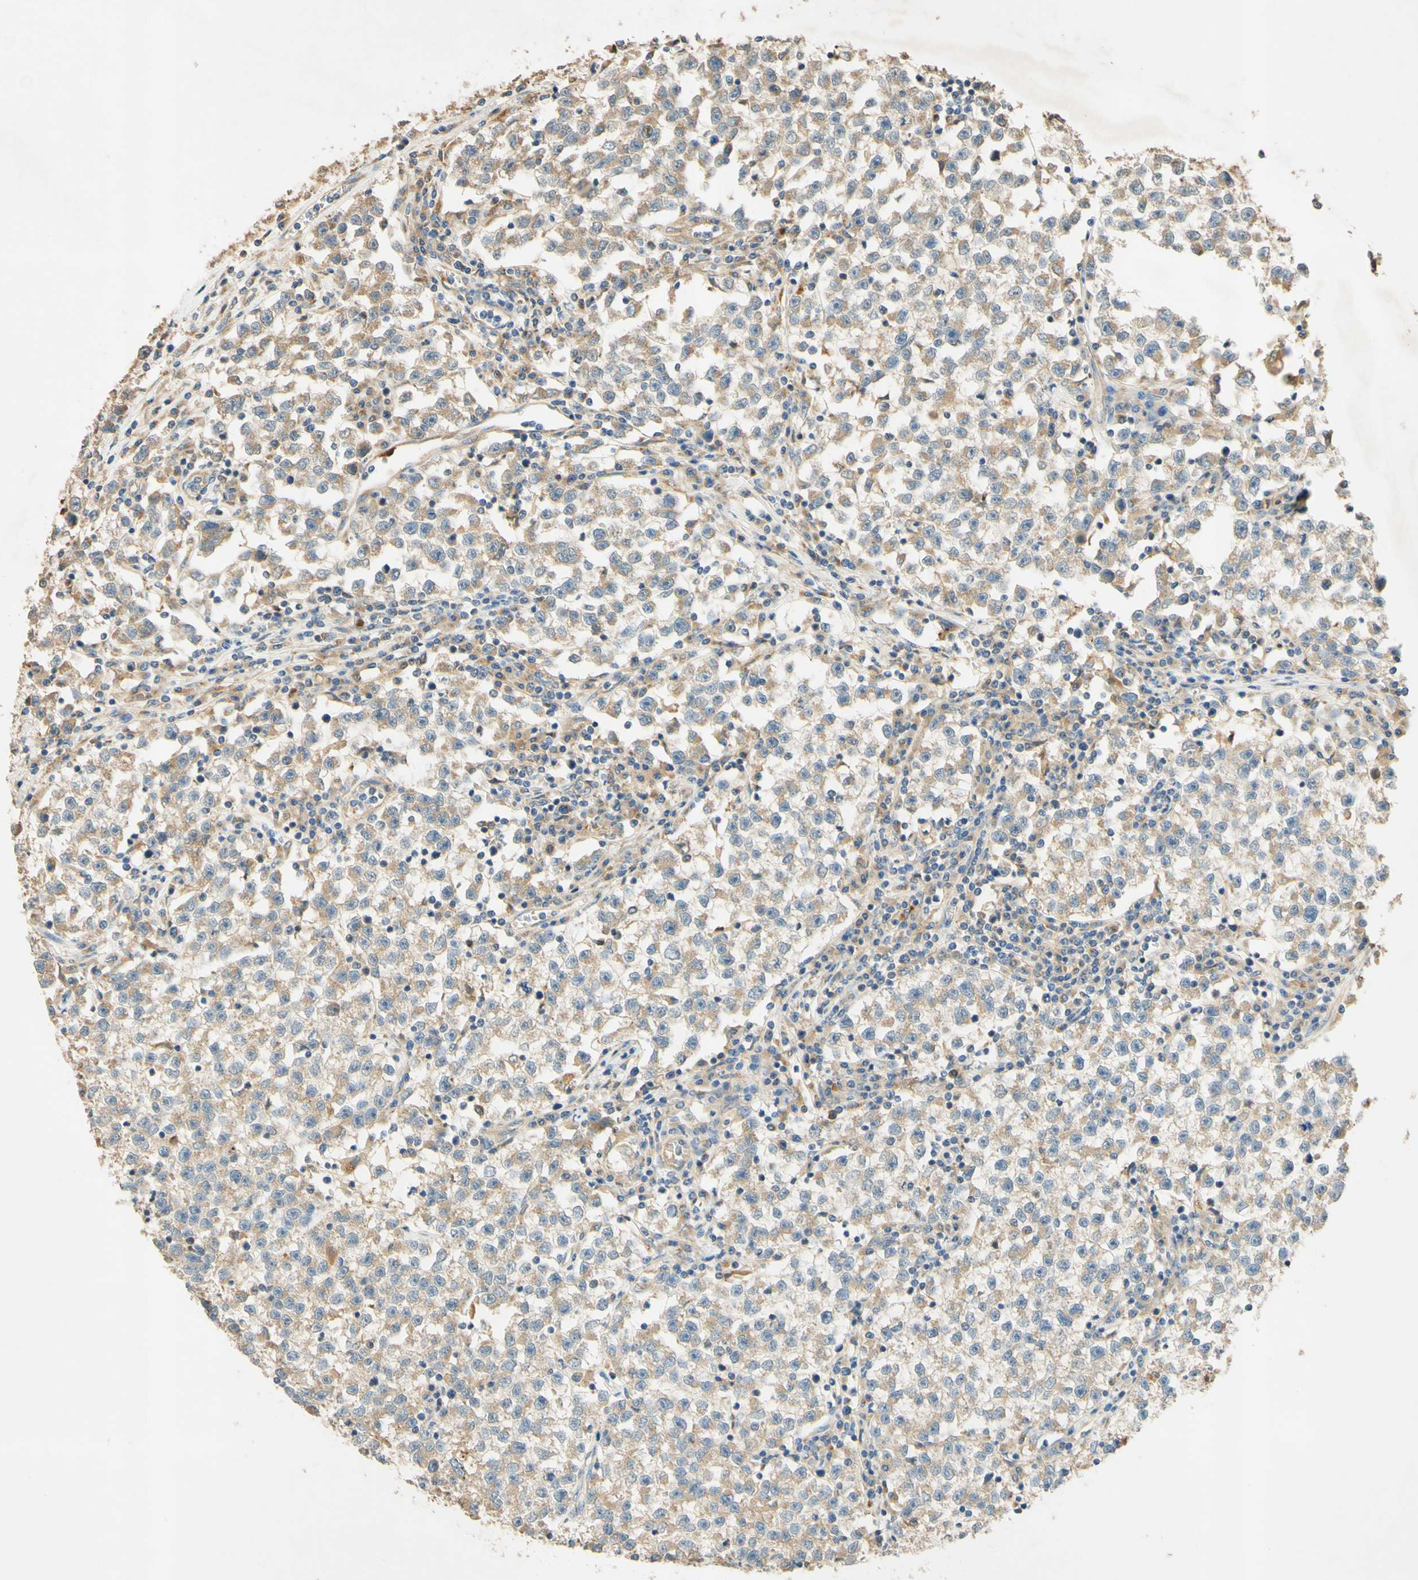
{"staining": {"intensity": "moderate", "quantity": ">75%", "location": "cytoplasmic/membranous"}, "tissue": "testis cancer", "cell_type": "Tumor cells", "image_type": "cancer", "snomed": [{"axis": "morphology", "description": "Seminoma, NOS"}, {"axis": "topography", "description": "Testis"}], "caption": "Immunohistochemical staining of human seminoma (testis) demonstrates medium levels of moderate cytoplasmic/membranous protein positivity in about >75% of tumor cells.", "gene": "ENTREP2", "patient": {"sex": "male", "age": 22}}